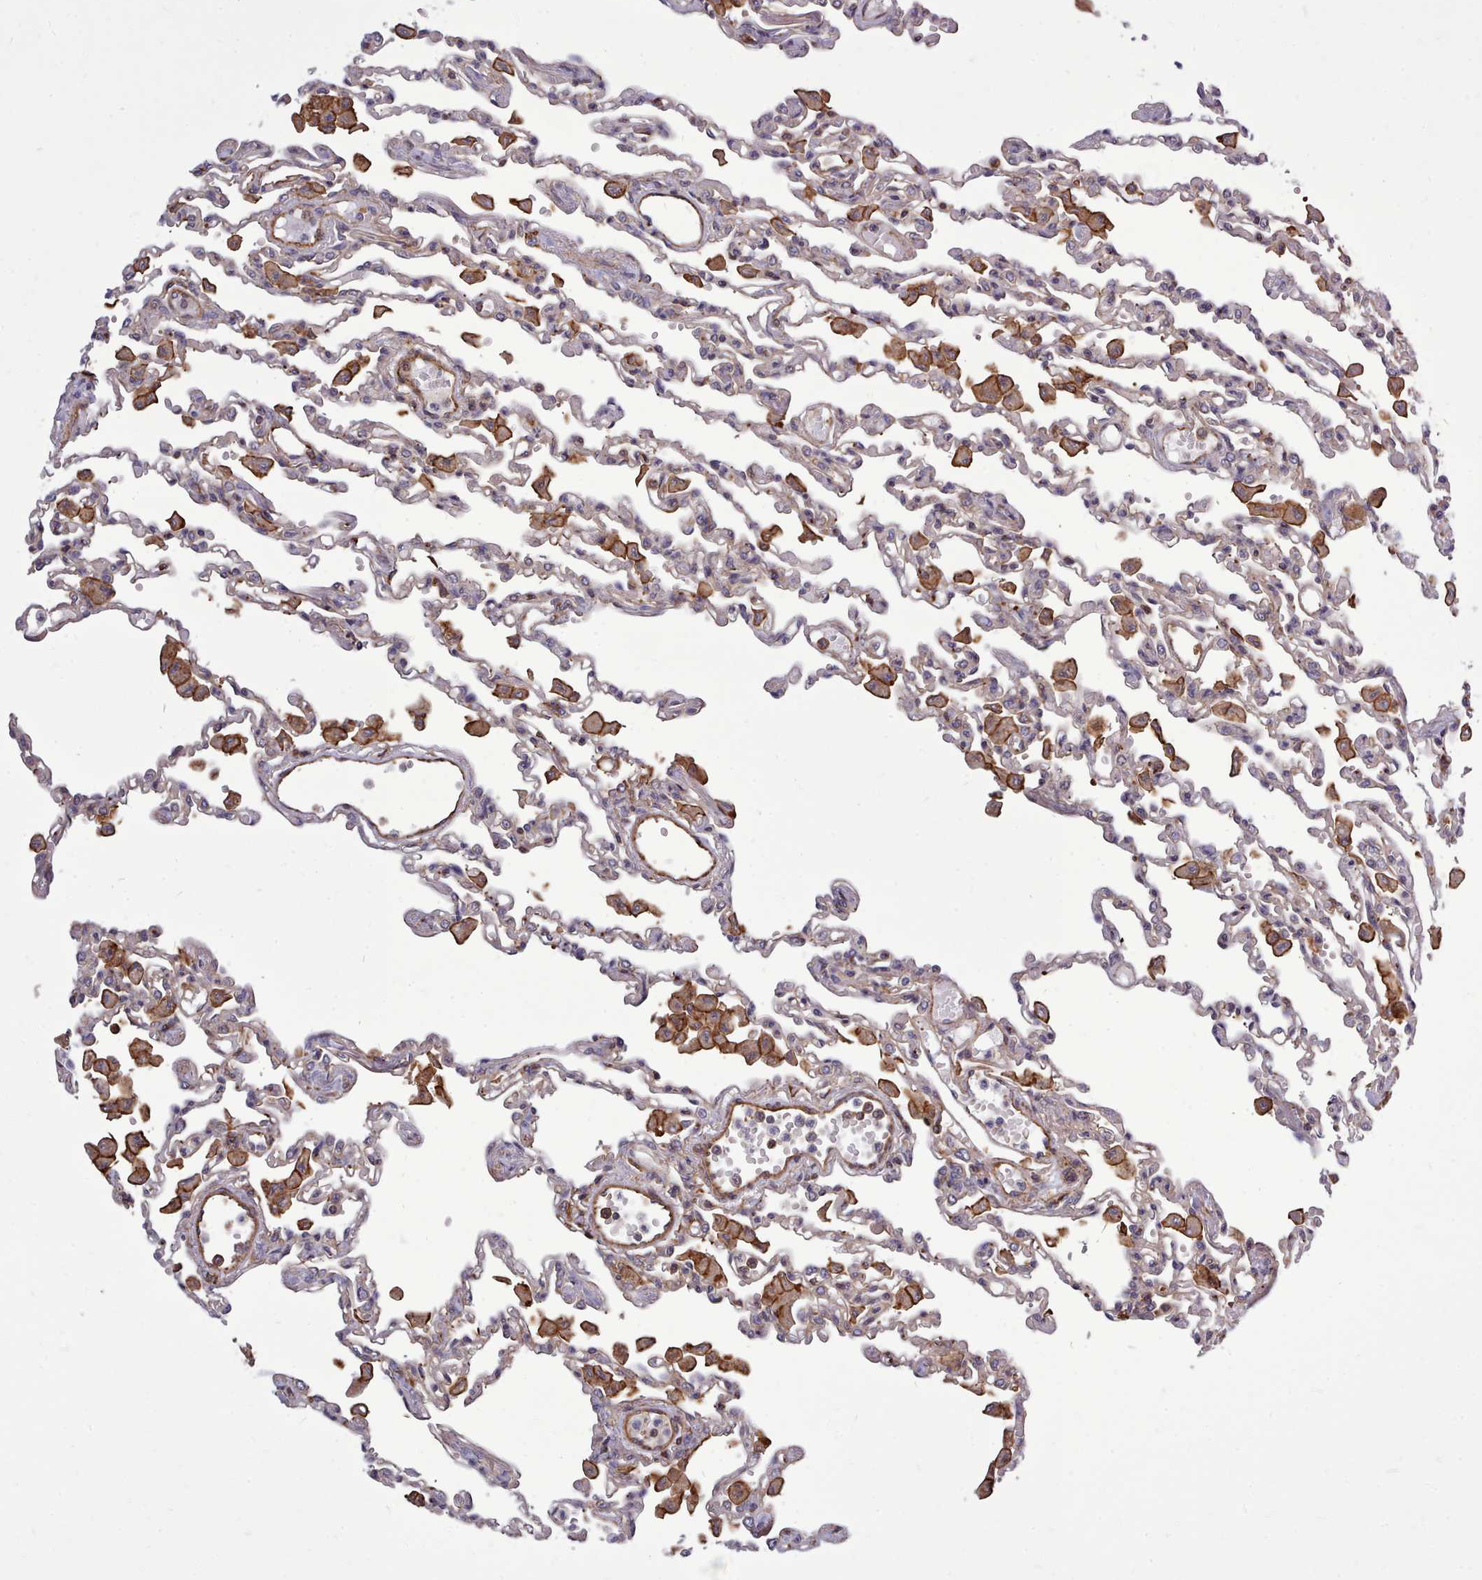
{"staining": {"intensity": "negative", "quantity": "none", "location": "none"}, "tissue": "lung", "cell_type": "Alveolar cells", "image_type": "normal", "snomed": [{"axis": "morphology", "description": "Normal tissue, NOS"}, {"axis": "topography", "description": "Bronchus"}, {"axis": "topography", "description": "Lung"}], "caption": "Immunohistochemistry of normal human lung exhibits no staining in alveolar cells.", "gene": "STUB1", "patient": {"sex": "female", "age": 49}}